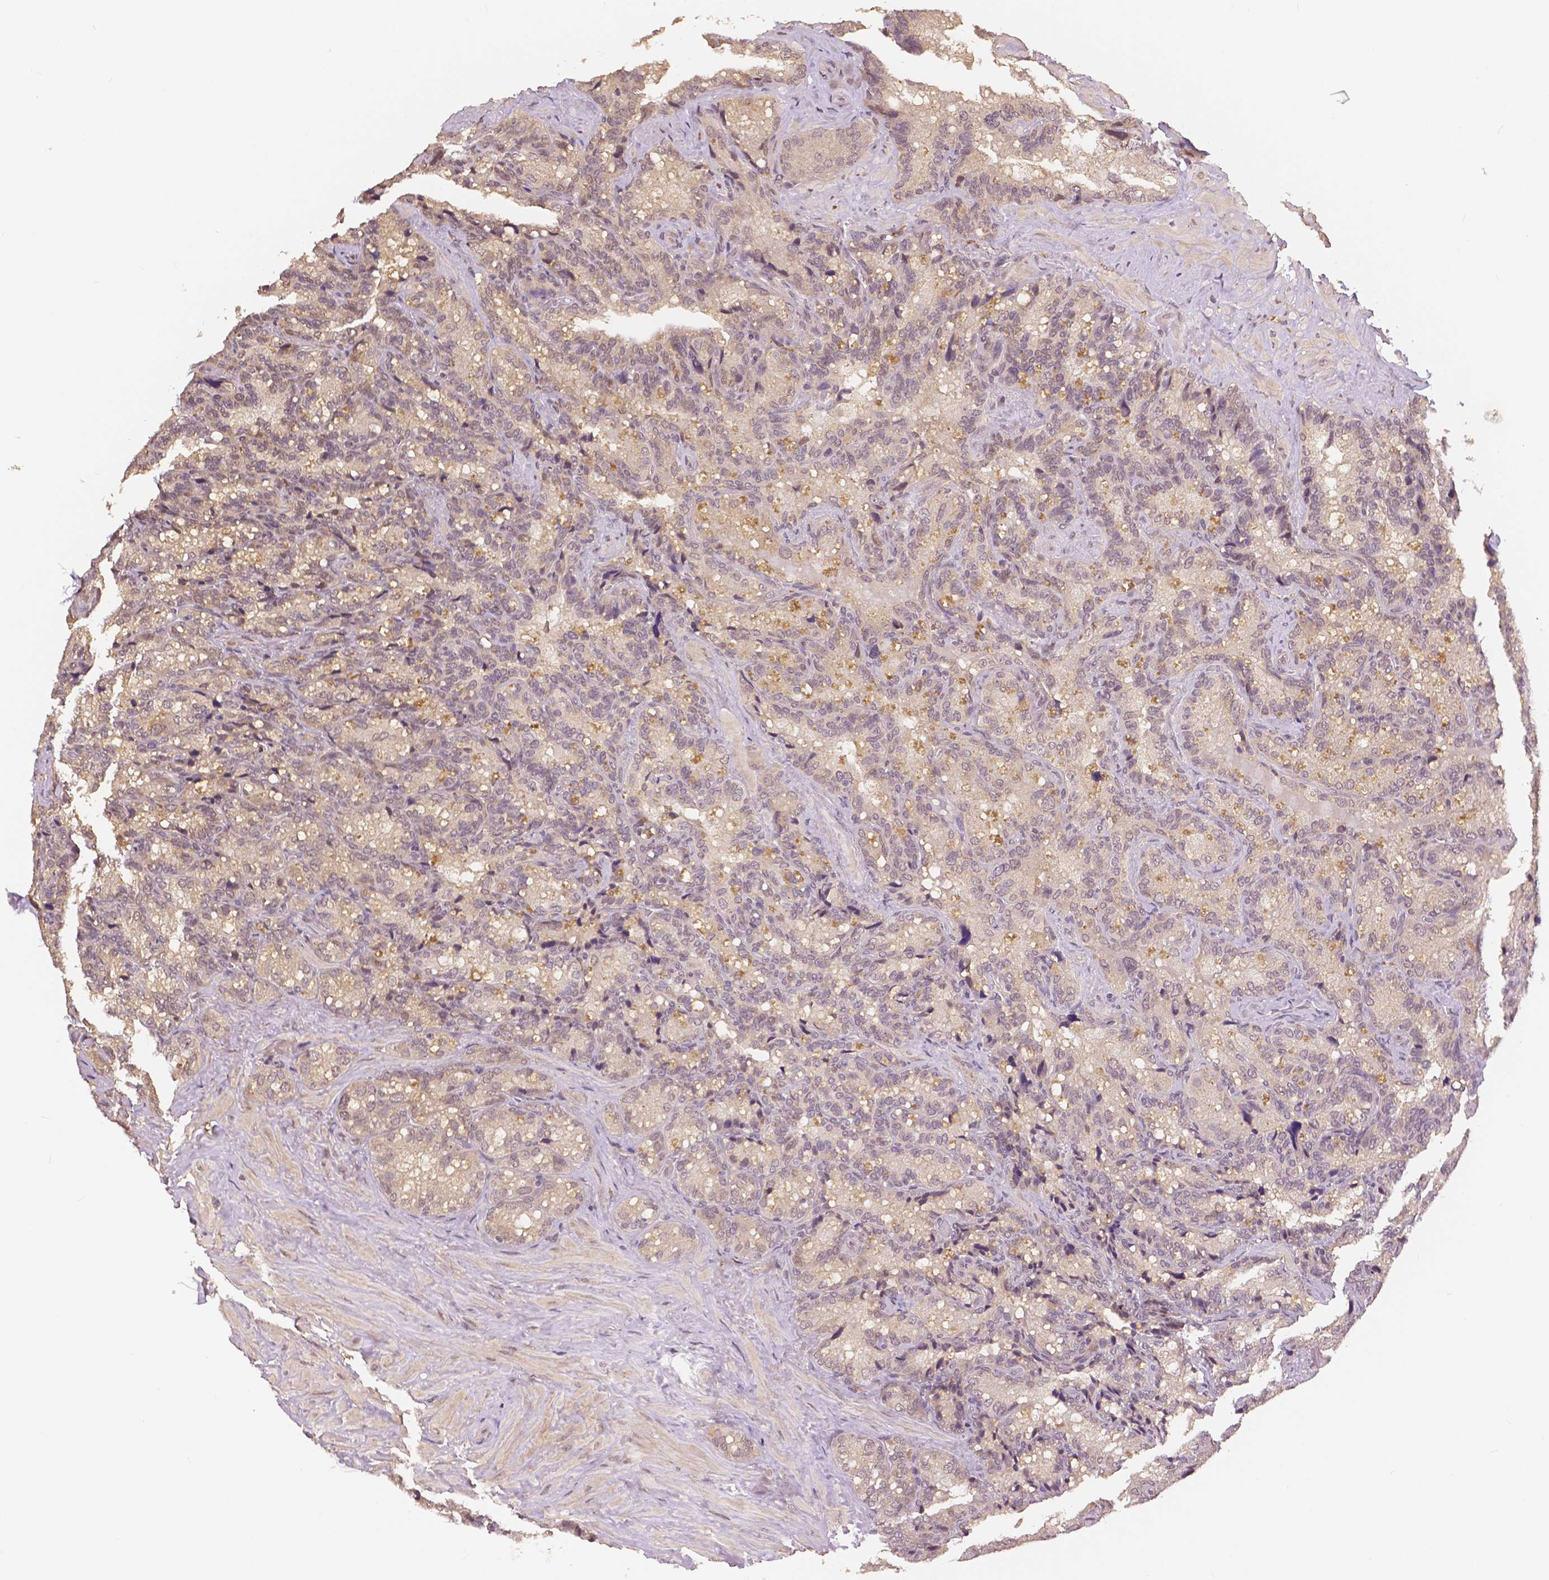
{"staining": {"intensity": "moderate", "quantity": "<25%", "location": "cytoplasmic/membranous"}, "tissue": "seminal vesicle", "cell_type": "Glandular cells", "image_type": "normal", "snomed": [{"axis": "morphology", "description": "Normal tissue, NOS"}, {"axis": "topography", "description": "Seminal veicle"}], "caption": "A photomicrograph showing moderate cytoplasmic/membranous positivity in about <25% of glandular cells in benign seminal vesicle, as visualized by brown immunohistochemical staining.", "gene": "MAP1LC3B", "patient": {"sex": "male", "age": 60}}